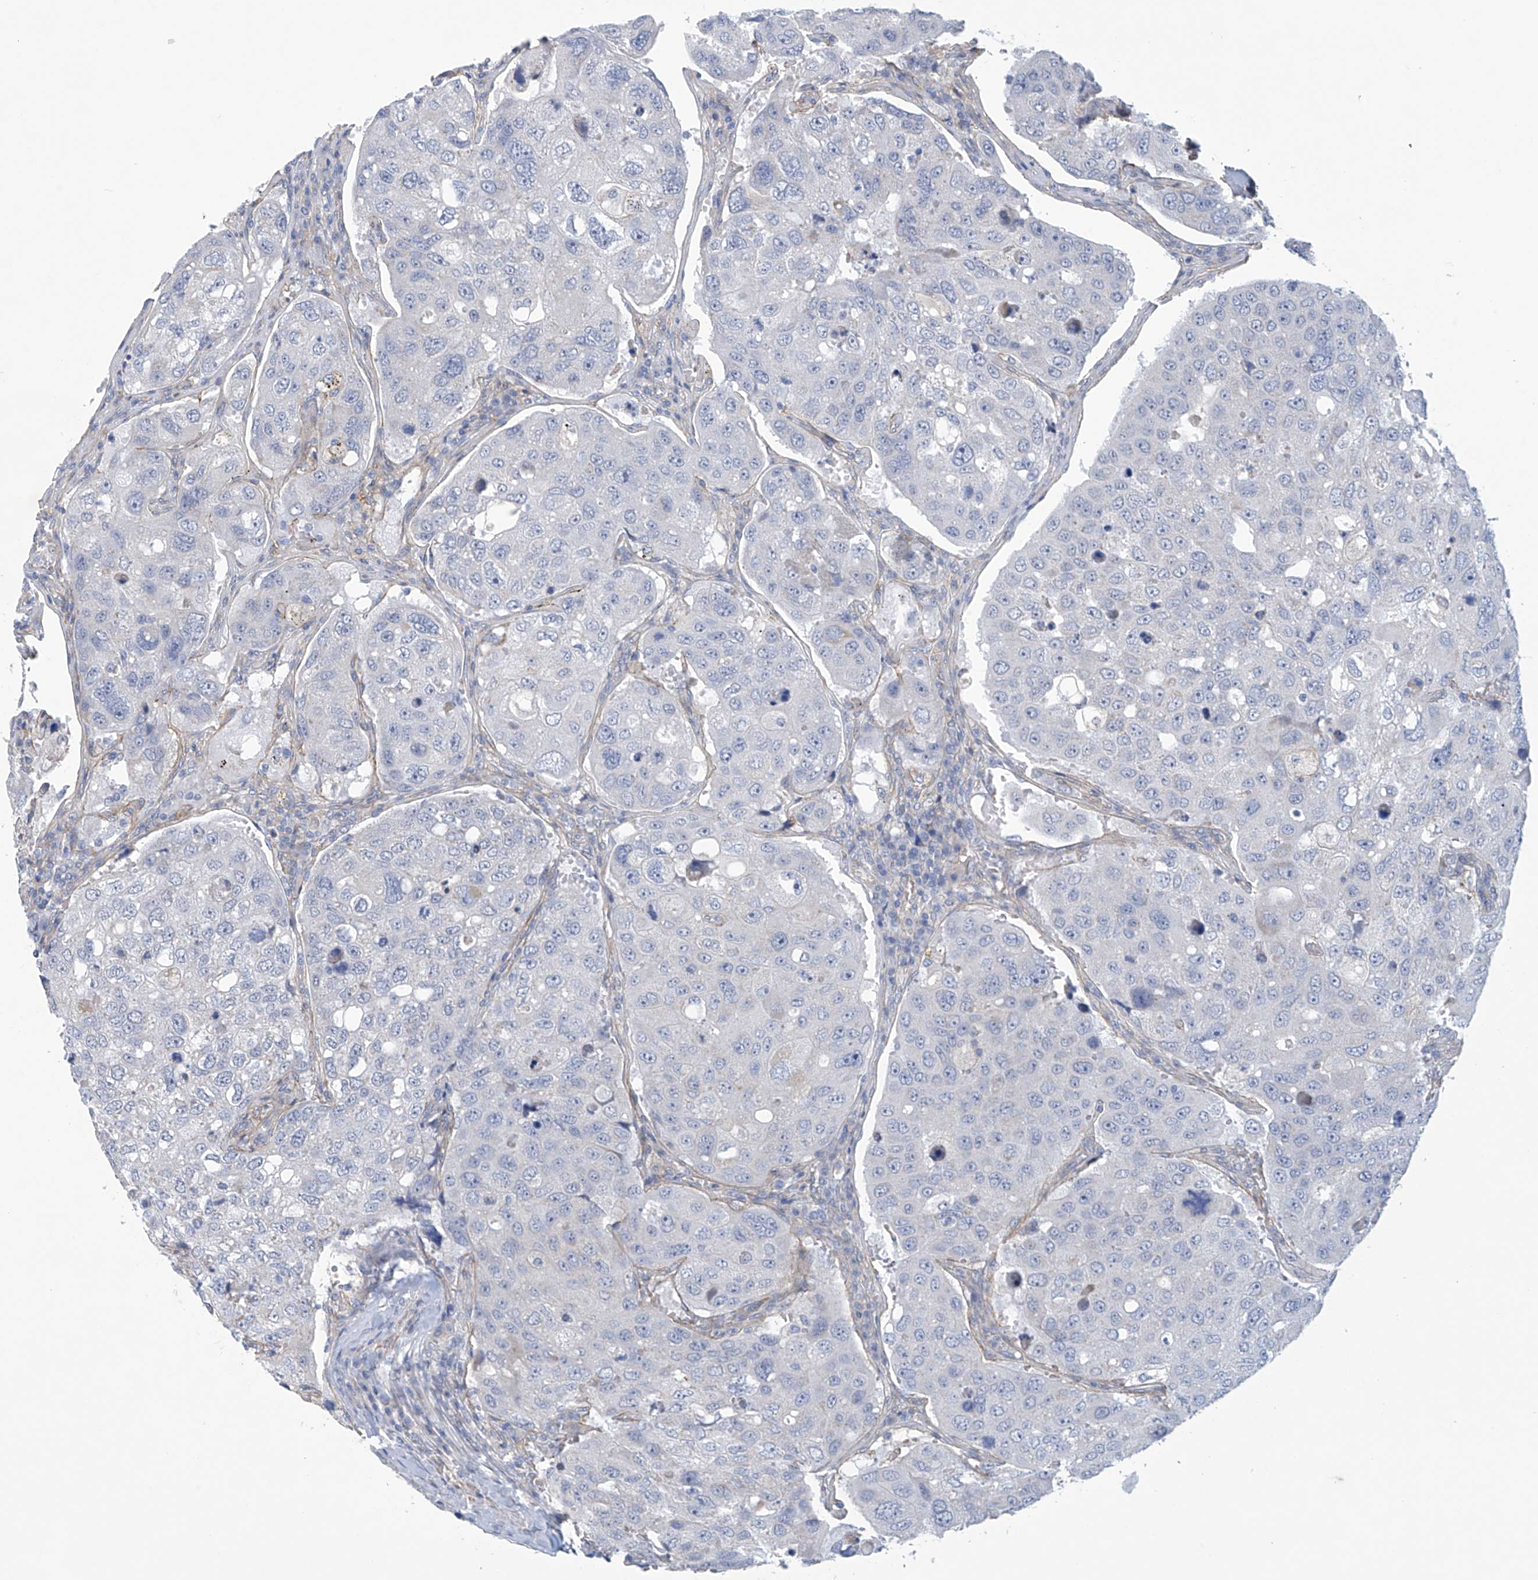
{"staining": {"intensity": "negative", "quantity": "none", "location": "none"}, "tissue": "urothelial cancer", "cell_type": "Tumor cells", "image_type": "cancer", "snomed": [{"axis": "morphology", "description": "Urothelial carcinoma, High grade"}, {"axis": "topography", "description": "Lymph node"}, {"axis": "topography", "description": "Urinary bladder"}], "caption": "Immunohistochemical staining of urothelial carcinoma (high-grade) reveals no significant expression in tumor cells.", "gene": "ABHD13", "patient": {"sex": "male", "age": 51}}